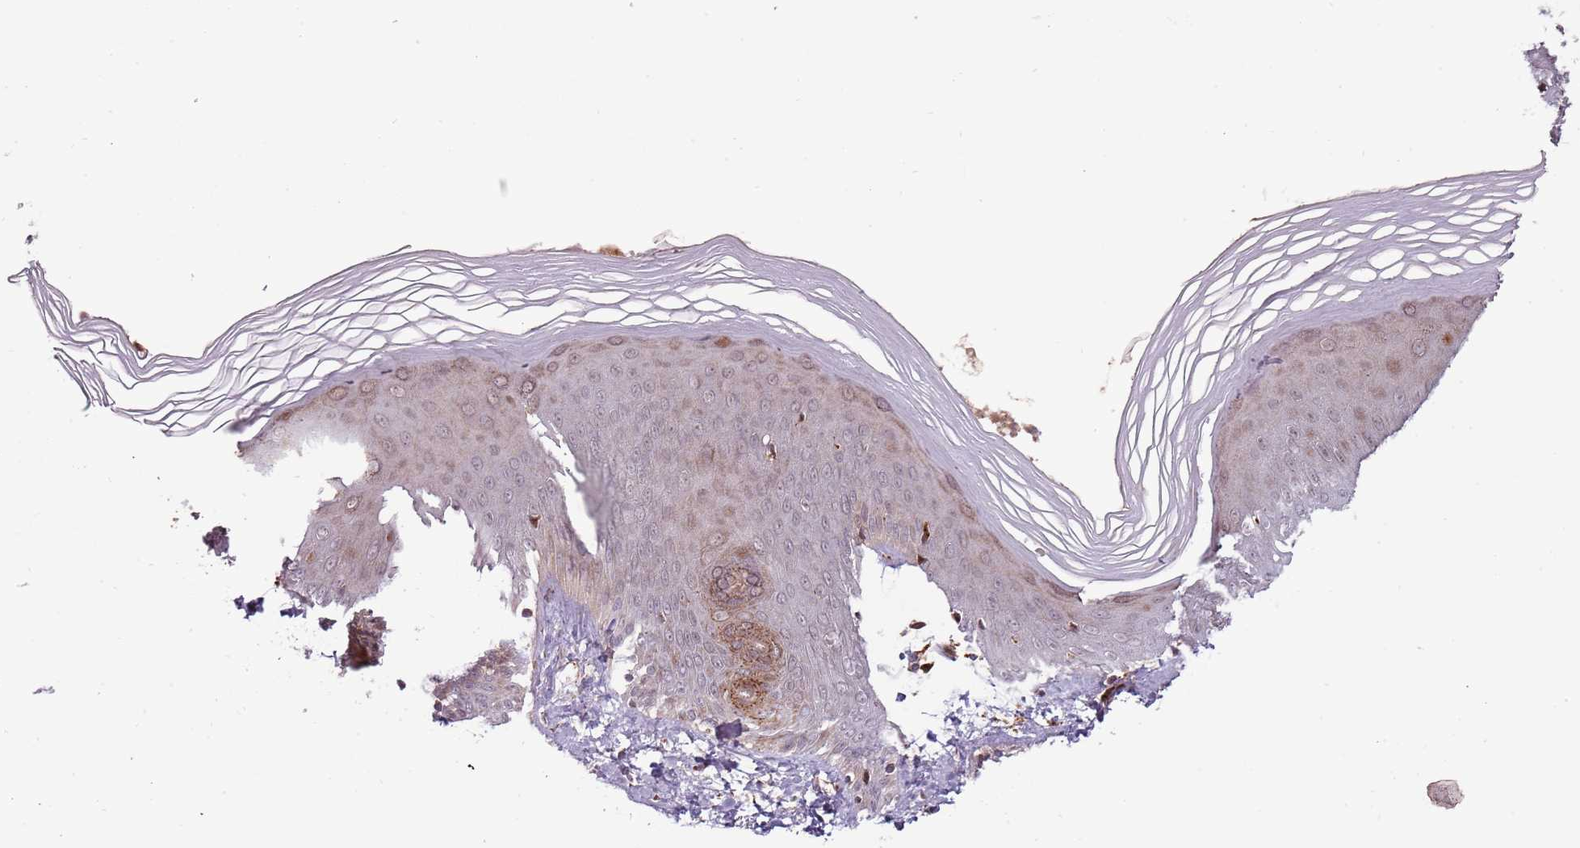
{"staining": {"intensity": "moderate", "quantity": "<25%", "location": "nuclear"}, "tissue": "skin", "cell_type": "Epidermal cells", "image_type": "normal", "snomed": [{"axis": "morphology", "description": "Normal tissue, NOS"}, {"axis": "morphology", "description": "Inflammation, NOS"}, {"axis": "topography", "description": "Soft tissue"}, {"axis": "topography", "description": "Anal"}], "caption": "About <25% of epidermal cells in unremarkable human skin demonstrate moderate nuclear protein staining as visualized by brown immunohistochemical staining.", "gene": "ULK3", "patient": {"sex": "female", "age": 15}}